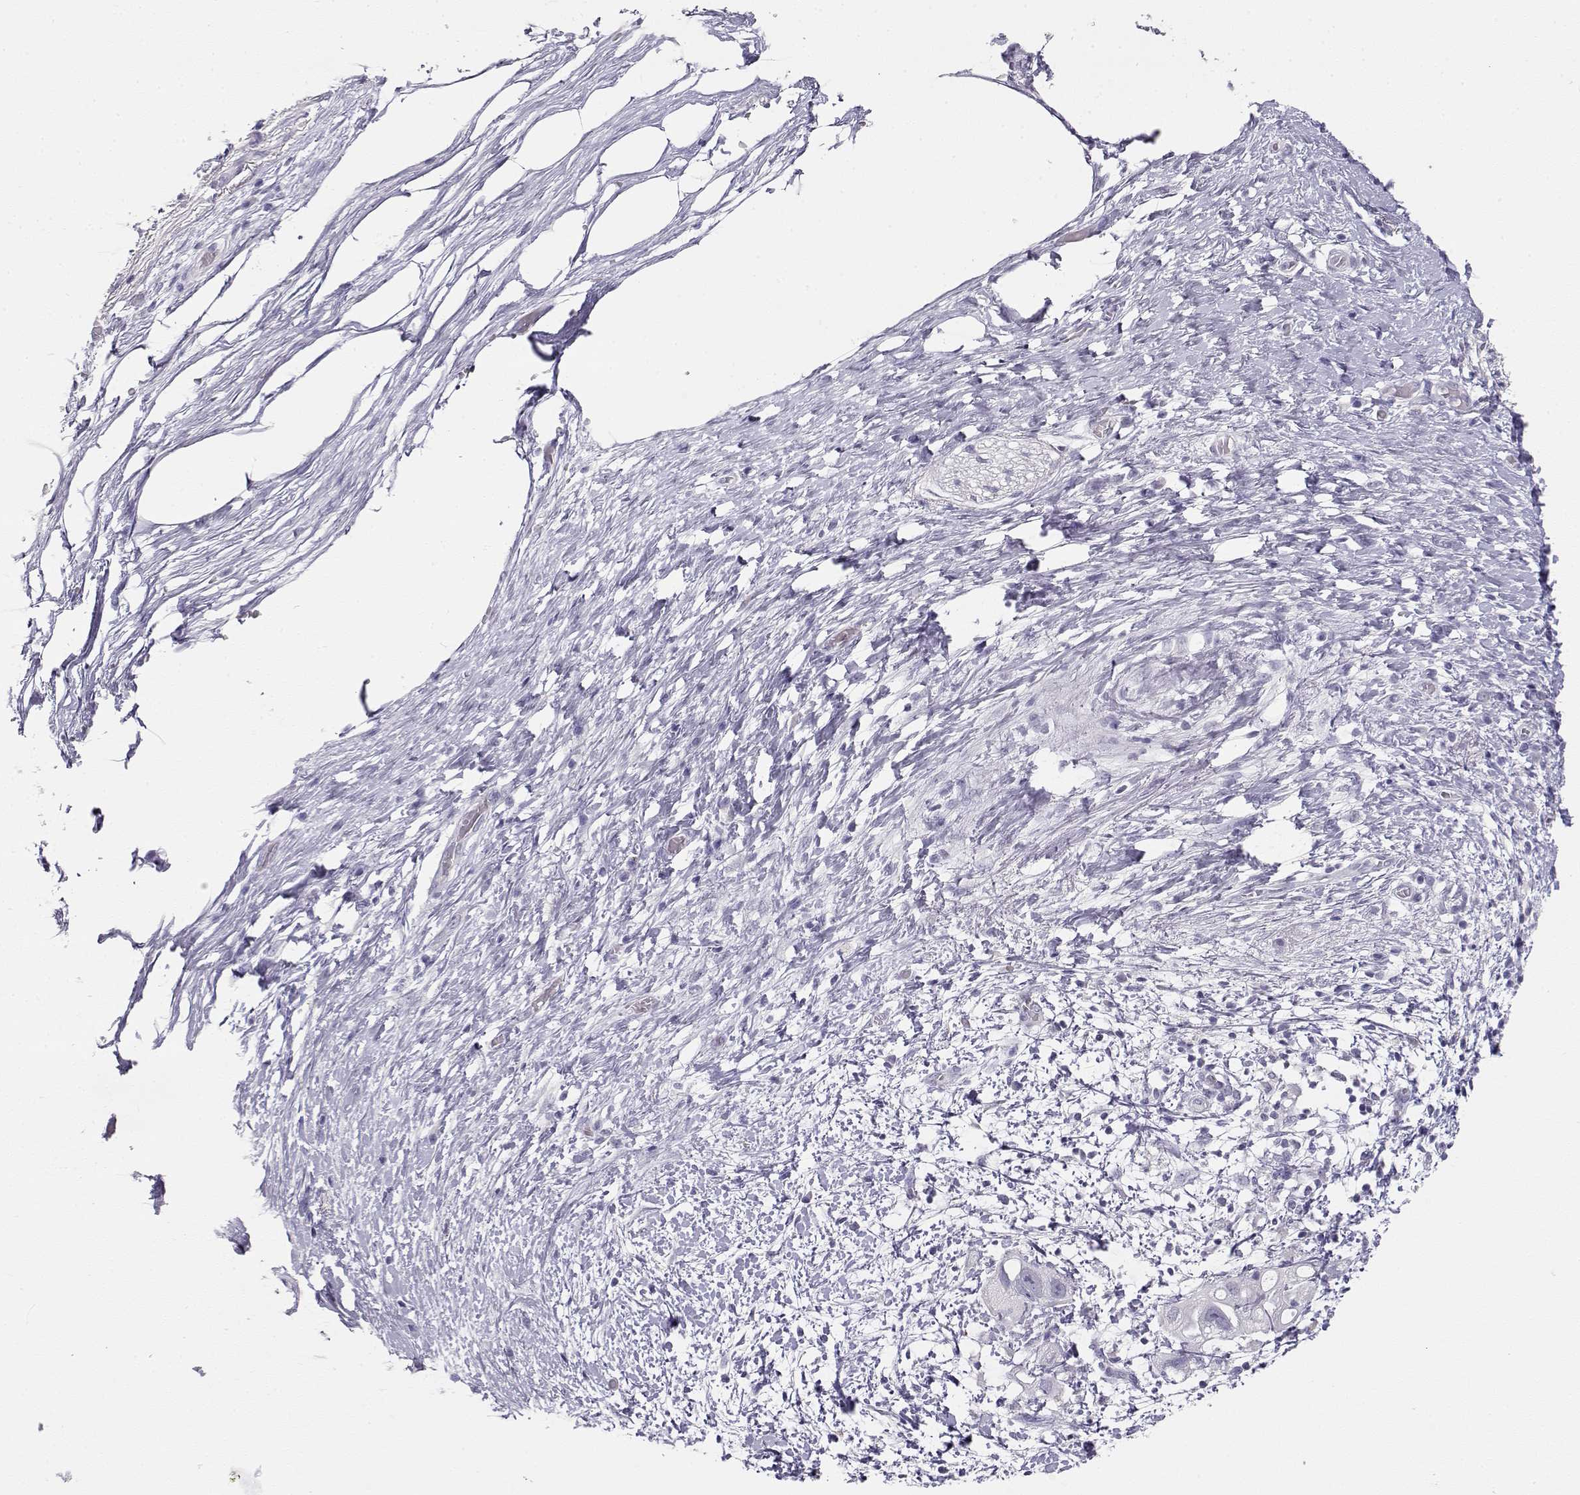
{"staining": {"intensity": "negative", "quantity": "none", "location": "none"}, "tissue": "pancreatic cancer", "cell_type": "Tumor cells", "image_type": "cancer", "snomed": [{"axis": "morphology", "description": "Adenocarcinoma, NOS"}, {"axis": "topography", "description": "Pancreas"}], "caption": "This image is of adenocarcinoma (pancreatic) stained with immunohistochemistry (IHC) to label a protein in brown with the nuclei are counter-stained blue. There is no staining in tumor cells.", "gene": "NUTM1", "patient": {"sex": "female", "age": 72}}